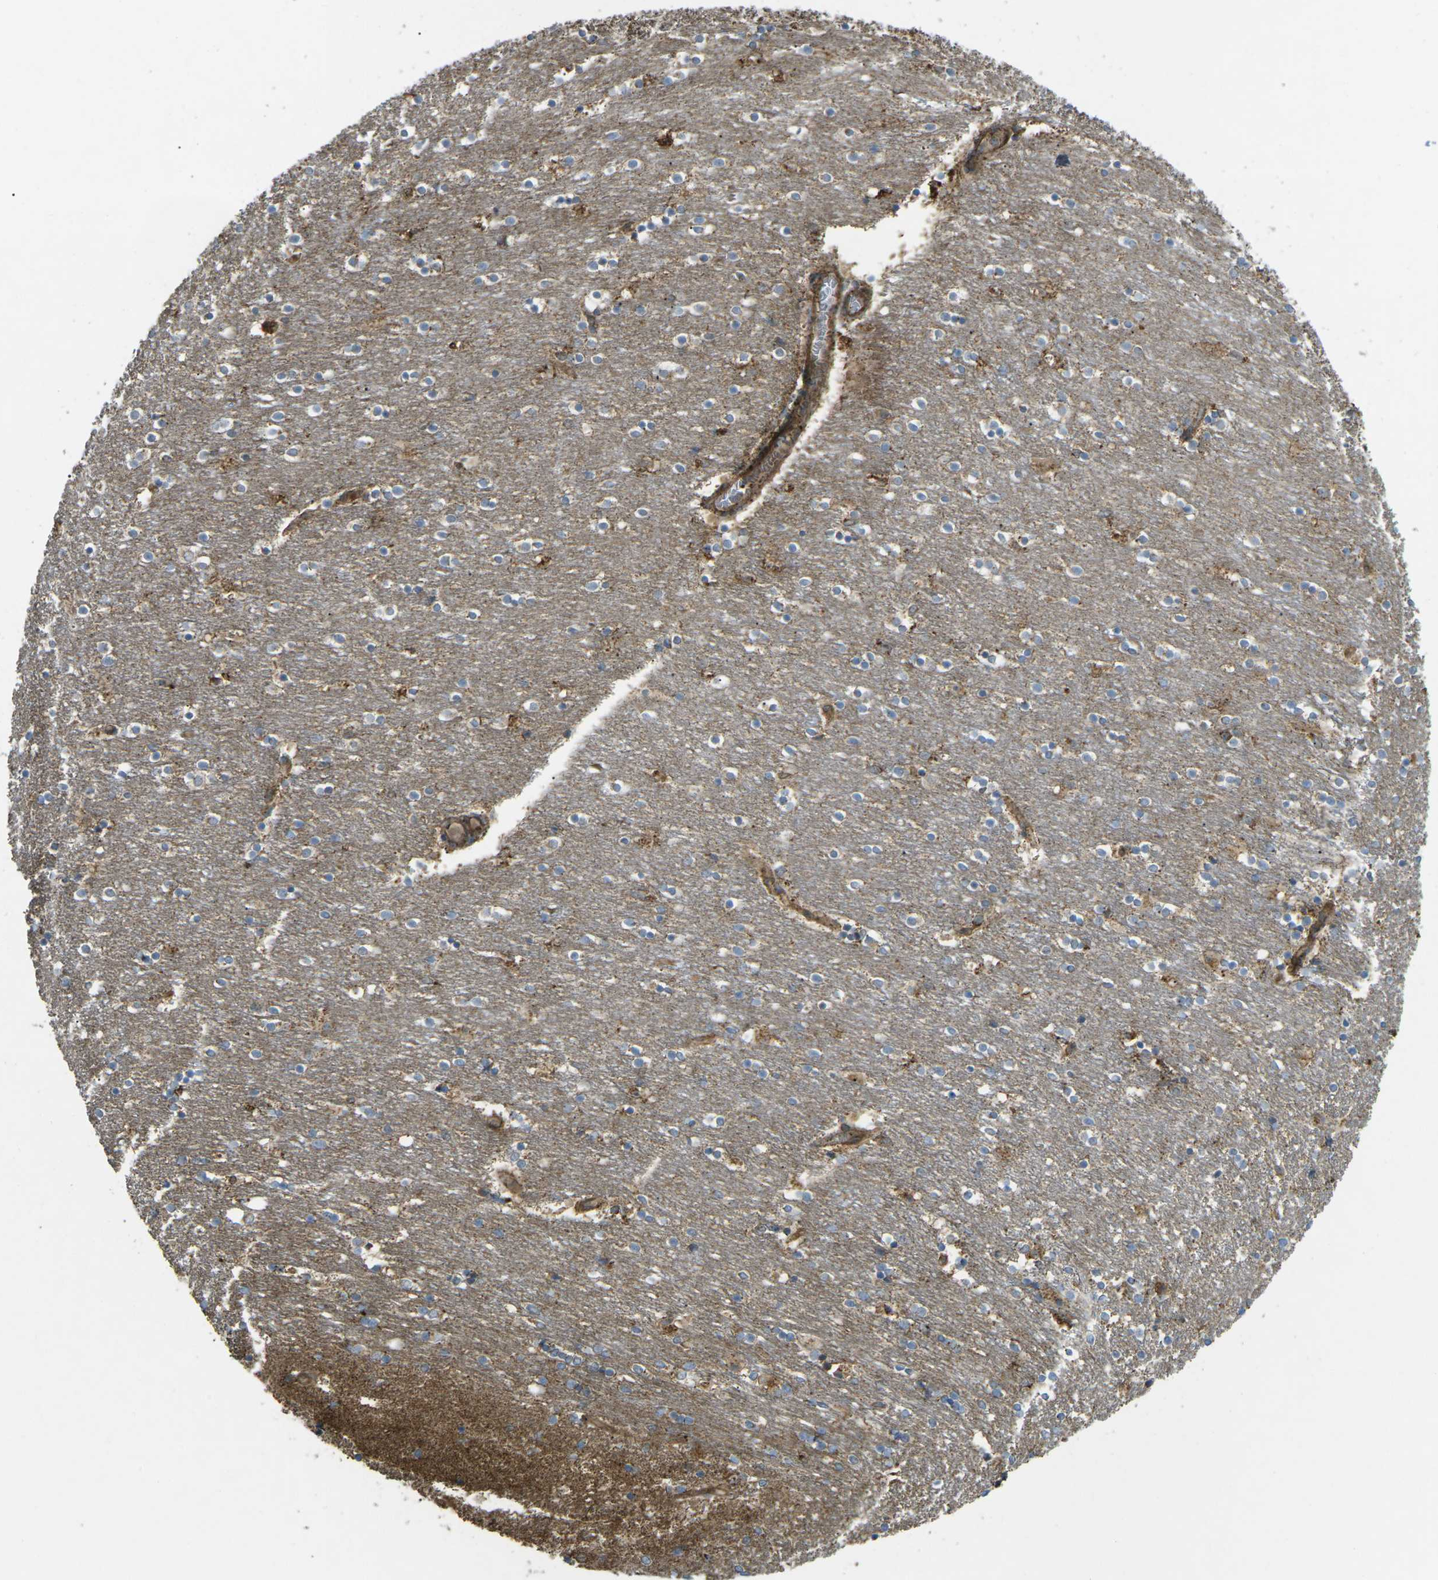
{"staining": {"intensity": "moderate", "quantity": "25%-75%", "location": "cytoplasmic/membranous"}, "tissue": "caudate", "cell_type": "Glial cells", "image_type": "normal", "snomed": [{"axis": "morphology", "description": "Normal tissue, NOS"}, {"axis": "topography", "description": "Lateral ventricle wall"}], "caption": "Immunohistochemical staining of unremarkable human caudate reveals 25%-75% levels of moderate cytoplasmic/membranous protein staining in approximately 25%-75% of glial cells.", "gene": "CHMP3", "patient": {"sex": "female", "age": 54}}